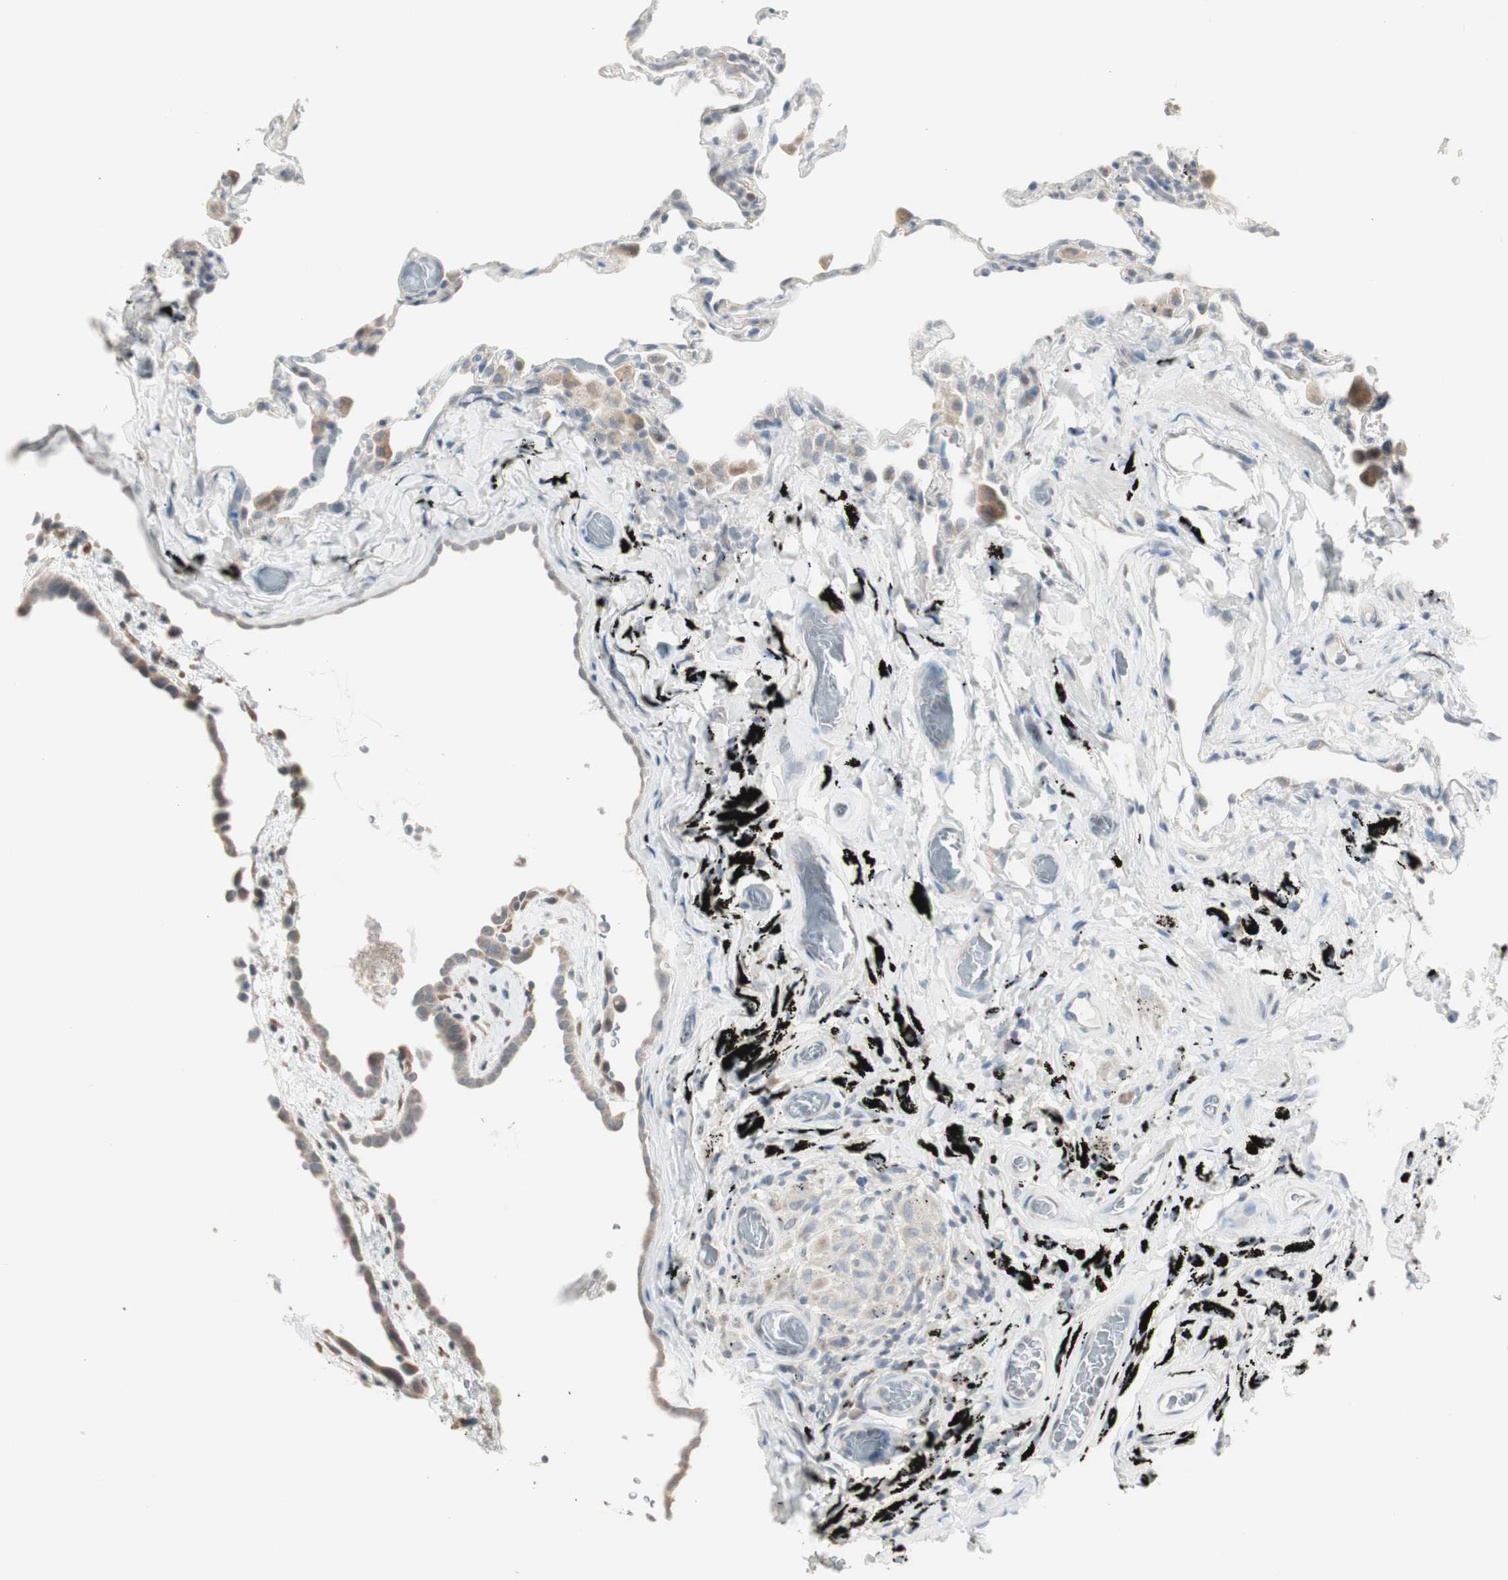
{"staining": {"intensity": "negative", "quantity": "none", "location": "none"}, "tissue": "lung", "cell_type": "Alveolar cells", "image_type": "normal", "snomed": [{"axis": "morphology", "description": "Normal tissue, NOS"}, {"axis": "topography", "description": "Lung"}], "caption": "High power microscopy histopathology image of an IHC histopathology image of normal lung, revealing no significant positivity in alveolar cells.", "gene": "PDZK1", "patient": {"sex": "male", "age": 59}}